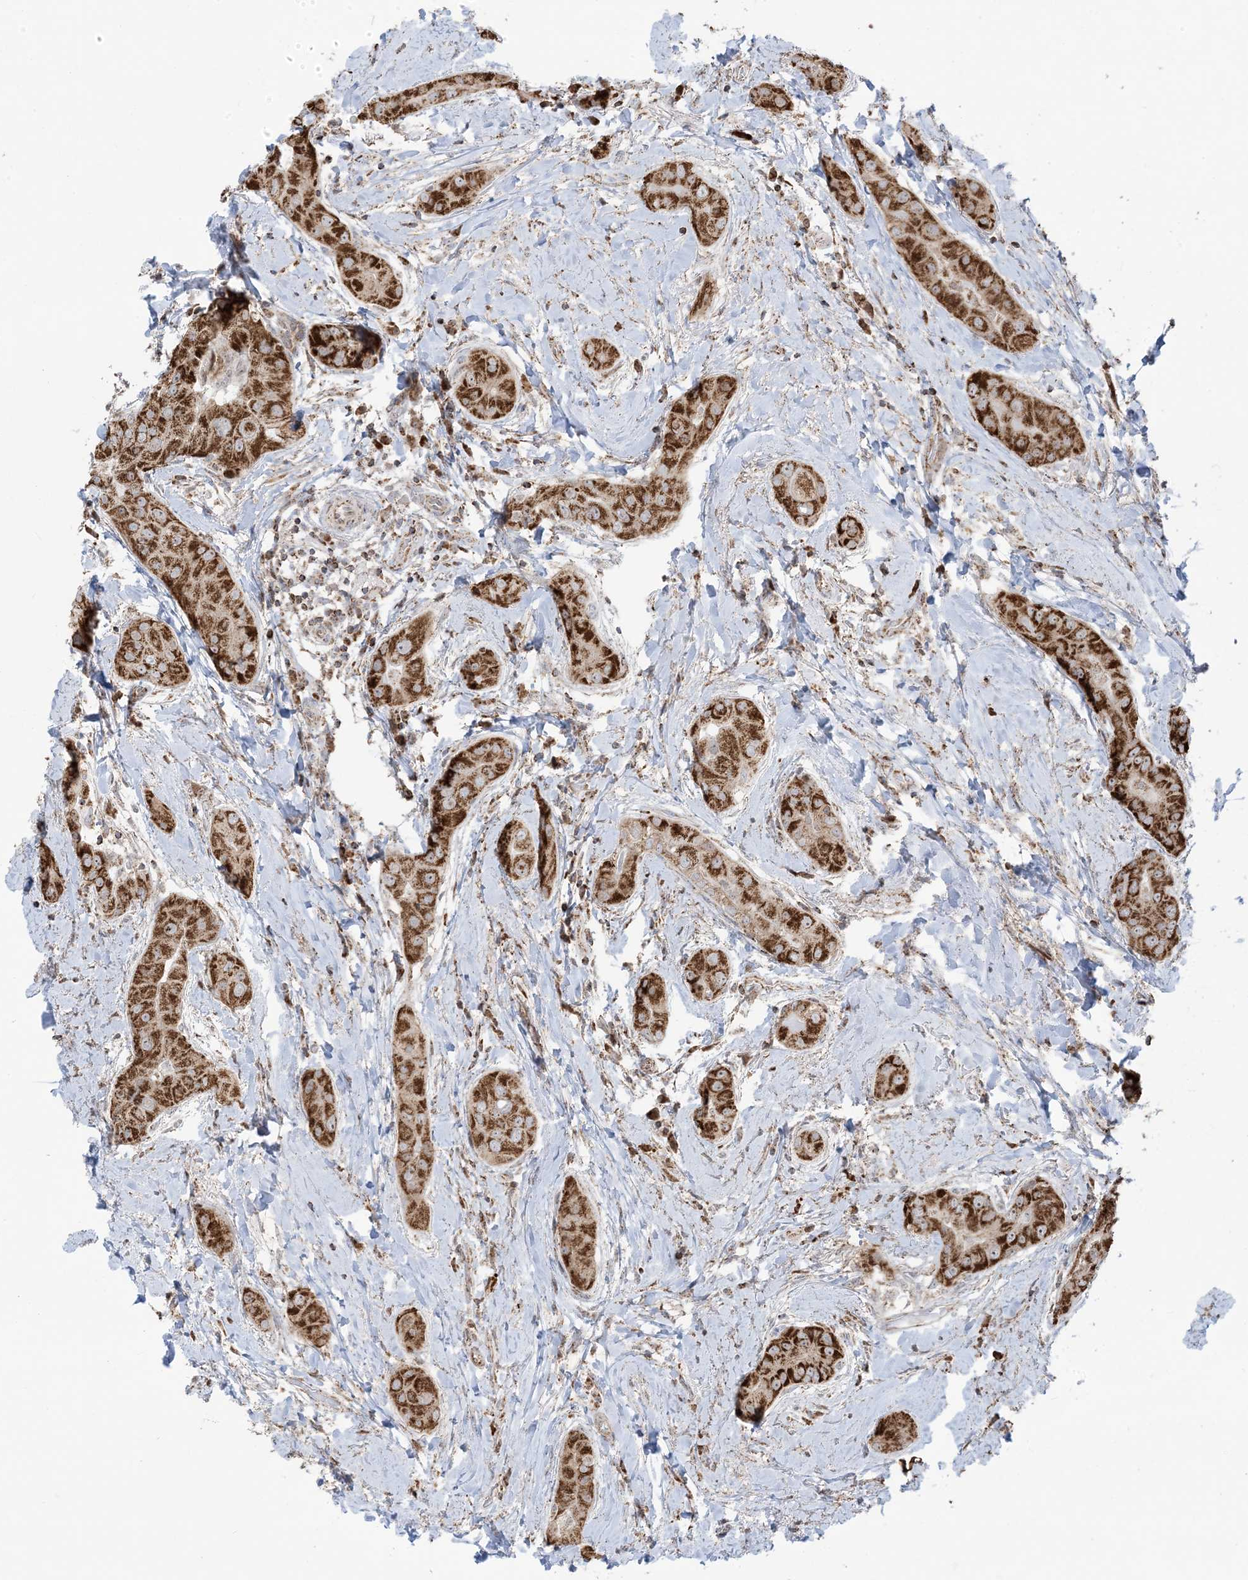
{"staining": {"intensity": "strong", "quantity": ">75%", "location": "cytoplasmic/membranous"}, "tissue": "thyroid cancer", "cell_type": "Tumor cells", "image_type": "cancer", "snomed": [{"axis": "morphology", "description": "Papillary adenocarcinoma, NOS"}, {"axis": "topography", "description": "Thyroid gland"}], "caption": "Thyroid papillary adenocarcinoma stained for a protein (brown) exhibits strong cytoplasmic/membranous positive staining in approximately >75% of tumor cells.", "gene": "MAPKBP1", "patient": {"sex": "male", "age": 33}}